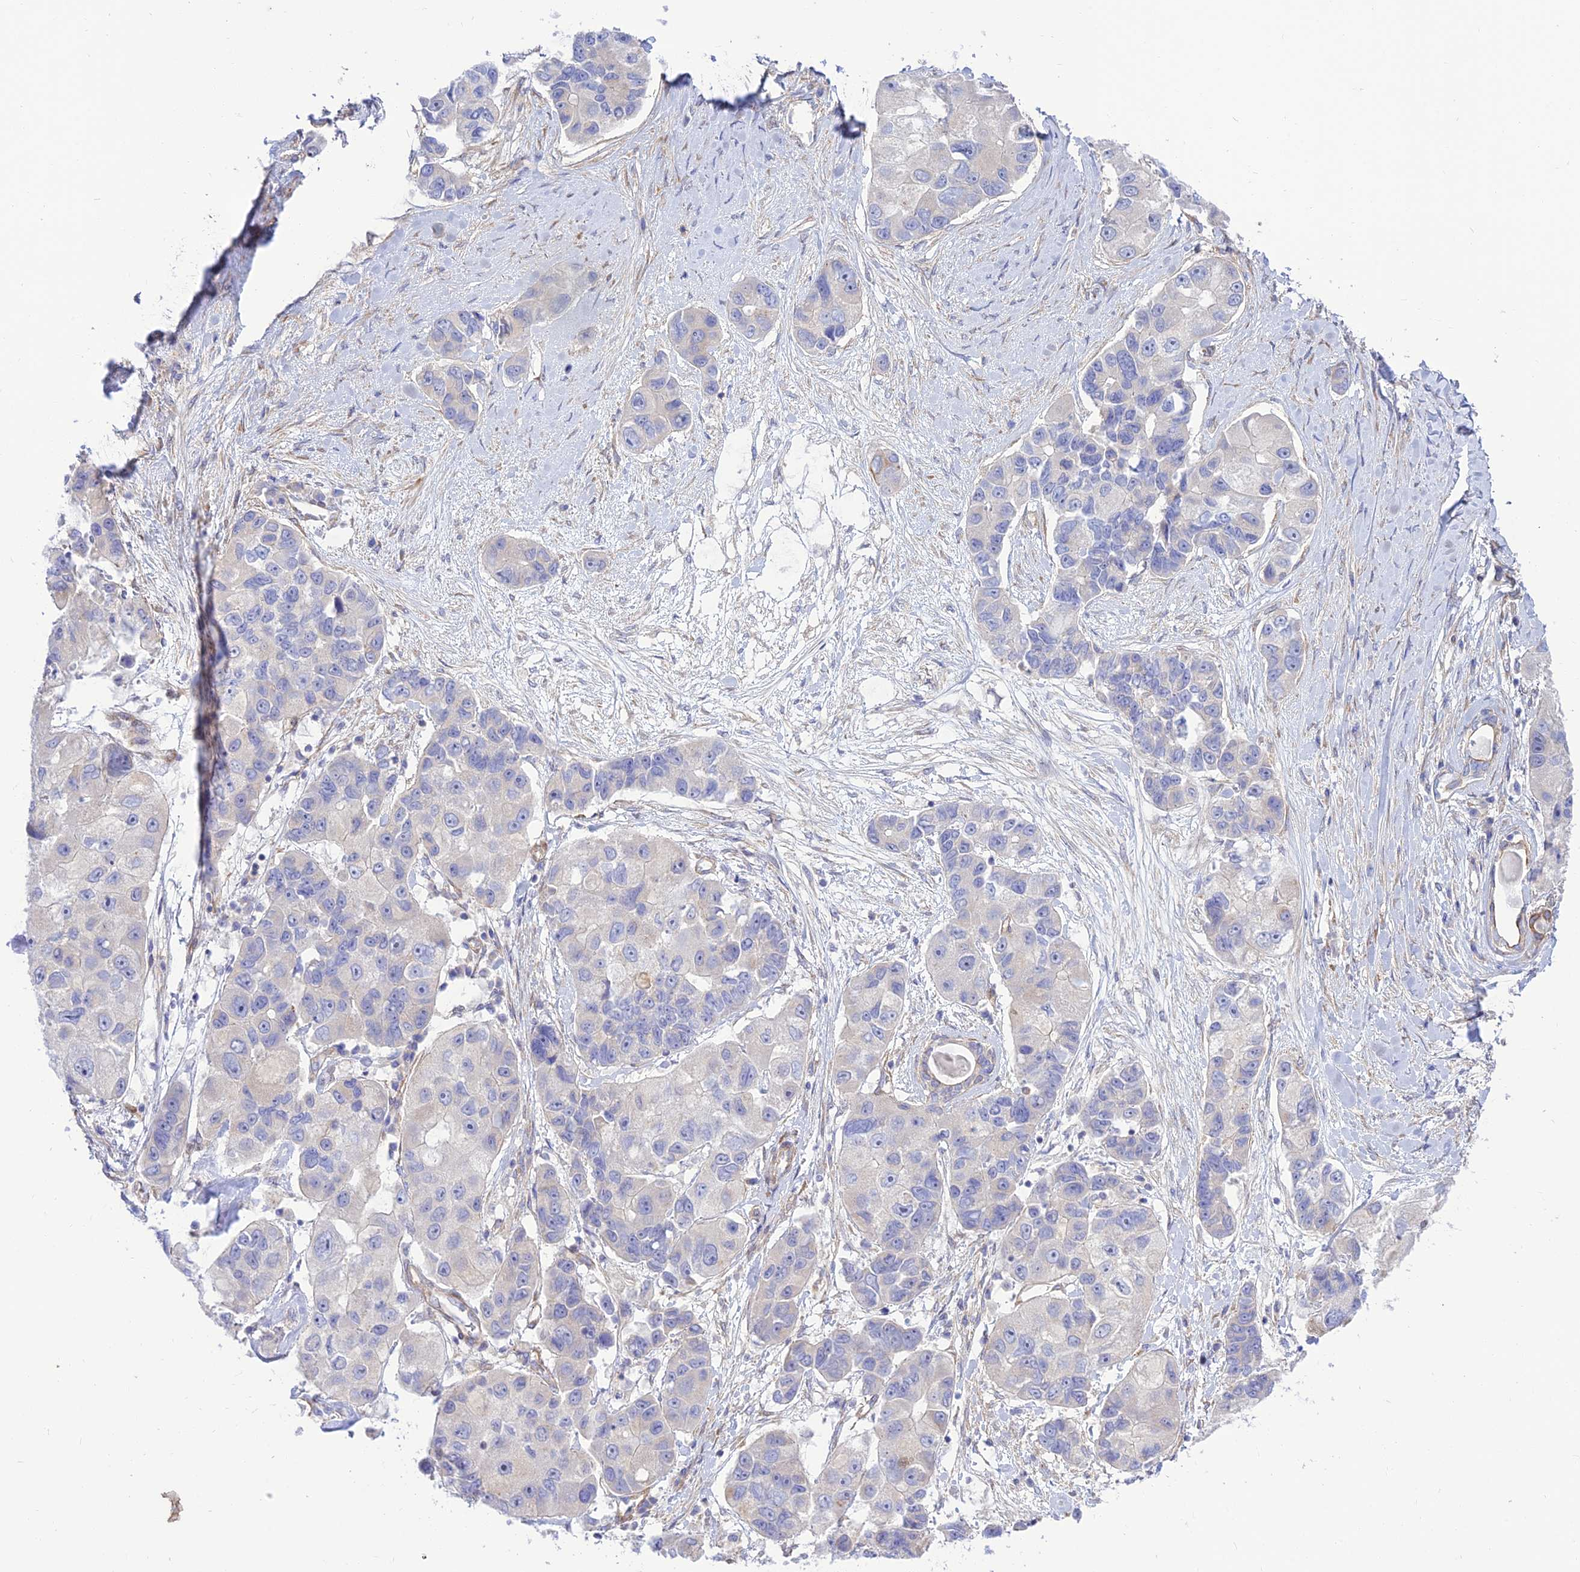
{"staining": {"intensity": "negative", "quantity": "none", "location": "none"}, "tissue": "lung cancer", "cell_type": "Tumor cells", "image_type": "cancer", "snomed": [{"axis": "morphology", "description": "Adenocarcinoma, NOS"}, {"axis": "topography", "description": "Lung"}], "caption": "The micrograph exhibits no significant expression in tumor cells of lung cancer (adenocarcinoma).", "gene": "KCNAB1", "patient": {"sex": "female", "age": 54}}